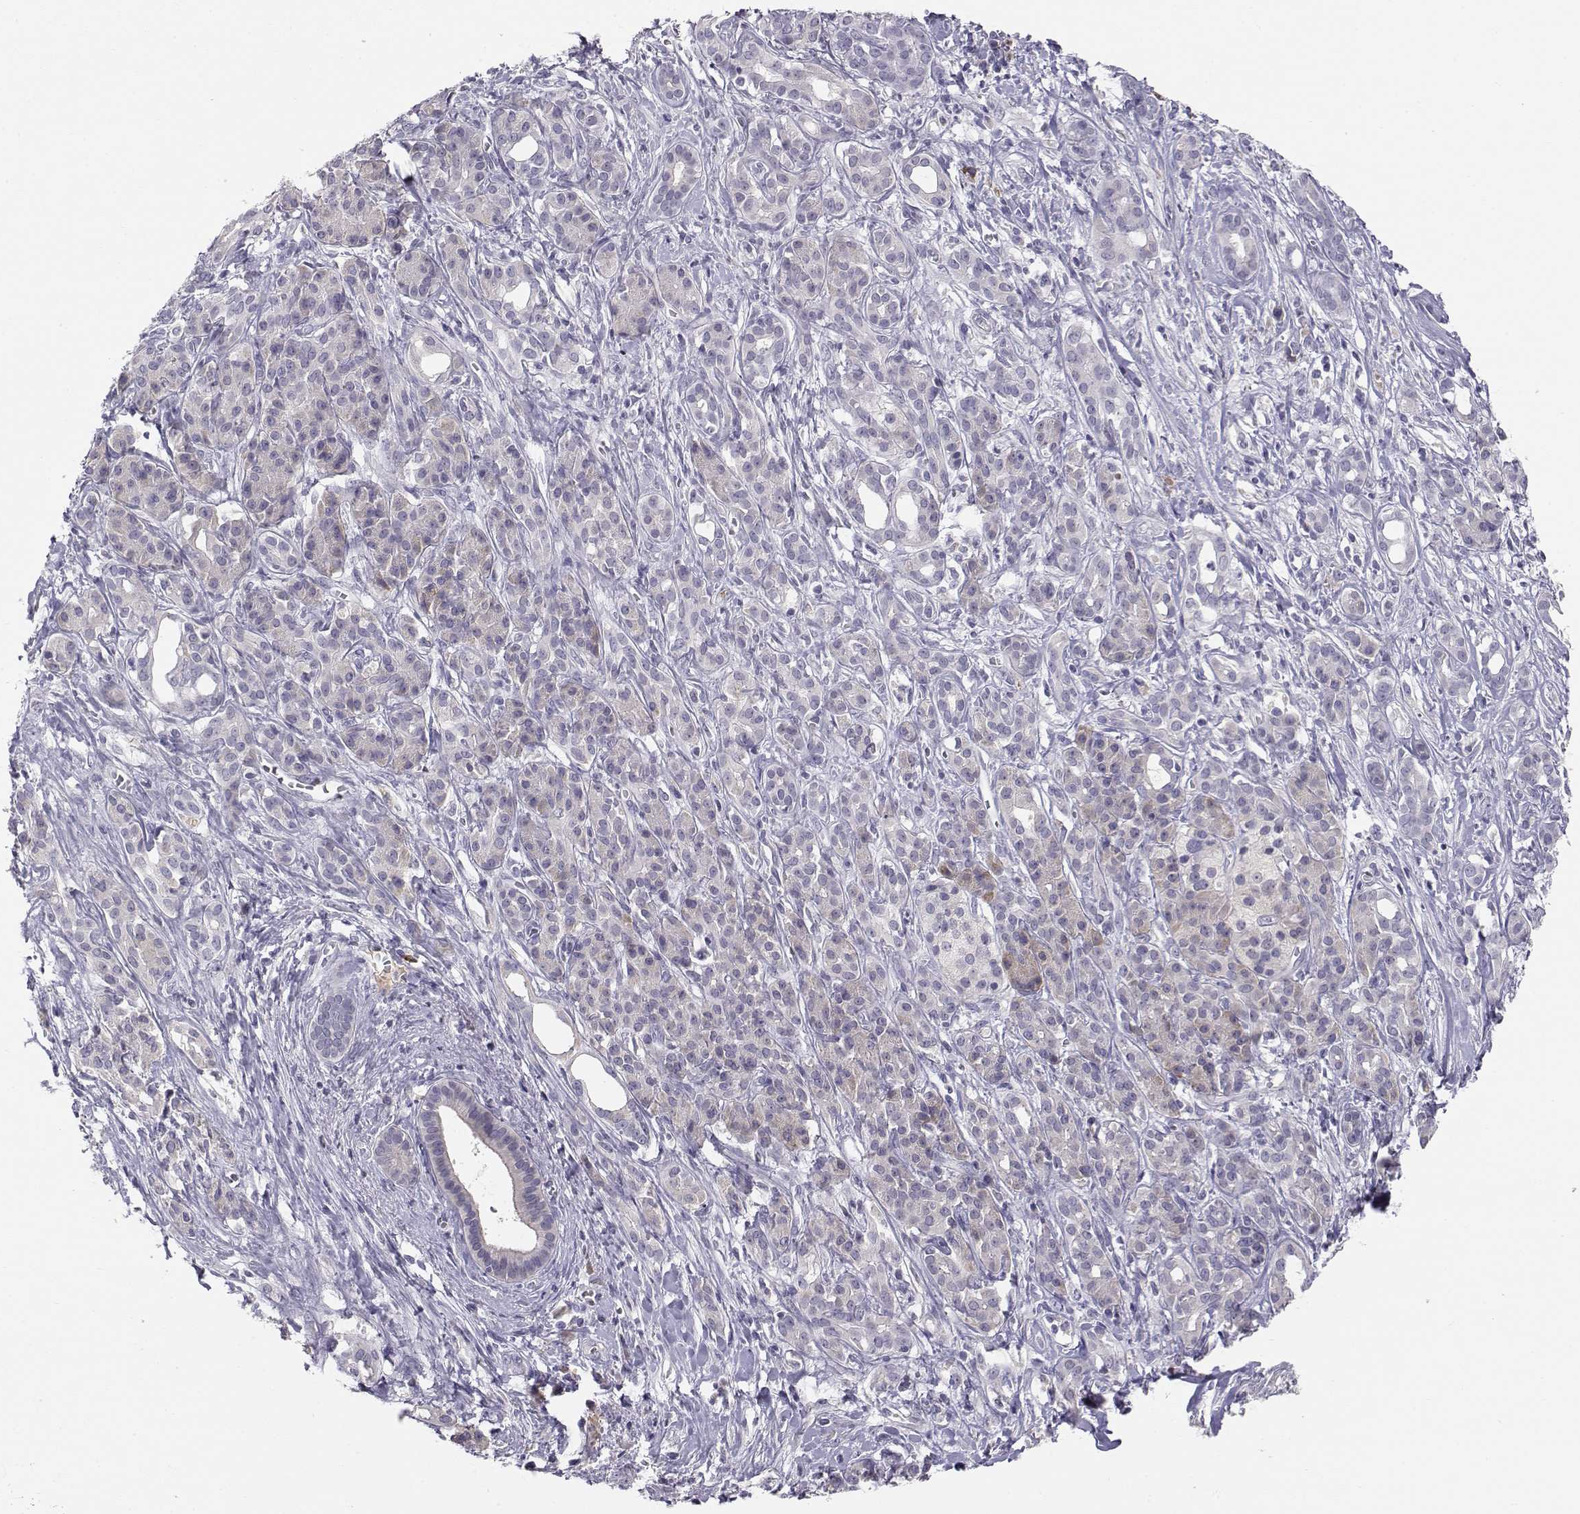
{"staining": {"intensity": "weak", "quantity": "<25%", "location": "cytoplasmic/membranous"}, "tissue": "pancreatic cancer", "cell_type": "Tumor cells", "image_type": "cancer", "snomed": [{"axis": "morphology", "description": "Adenocarcinoma, NOS"}, {"axis": "topography", "description": "Pancreas"}], "caption": "Pancreatic adenocarcinoma was stained to show a protein in brown. There is no significant staining in tumor cells.", "gene": "ACSL6", "patient": {"sex": "male", "age": 61}}